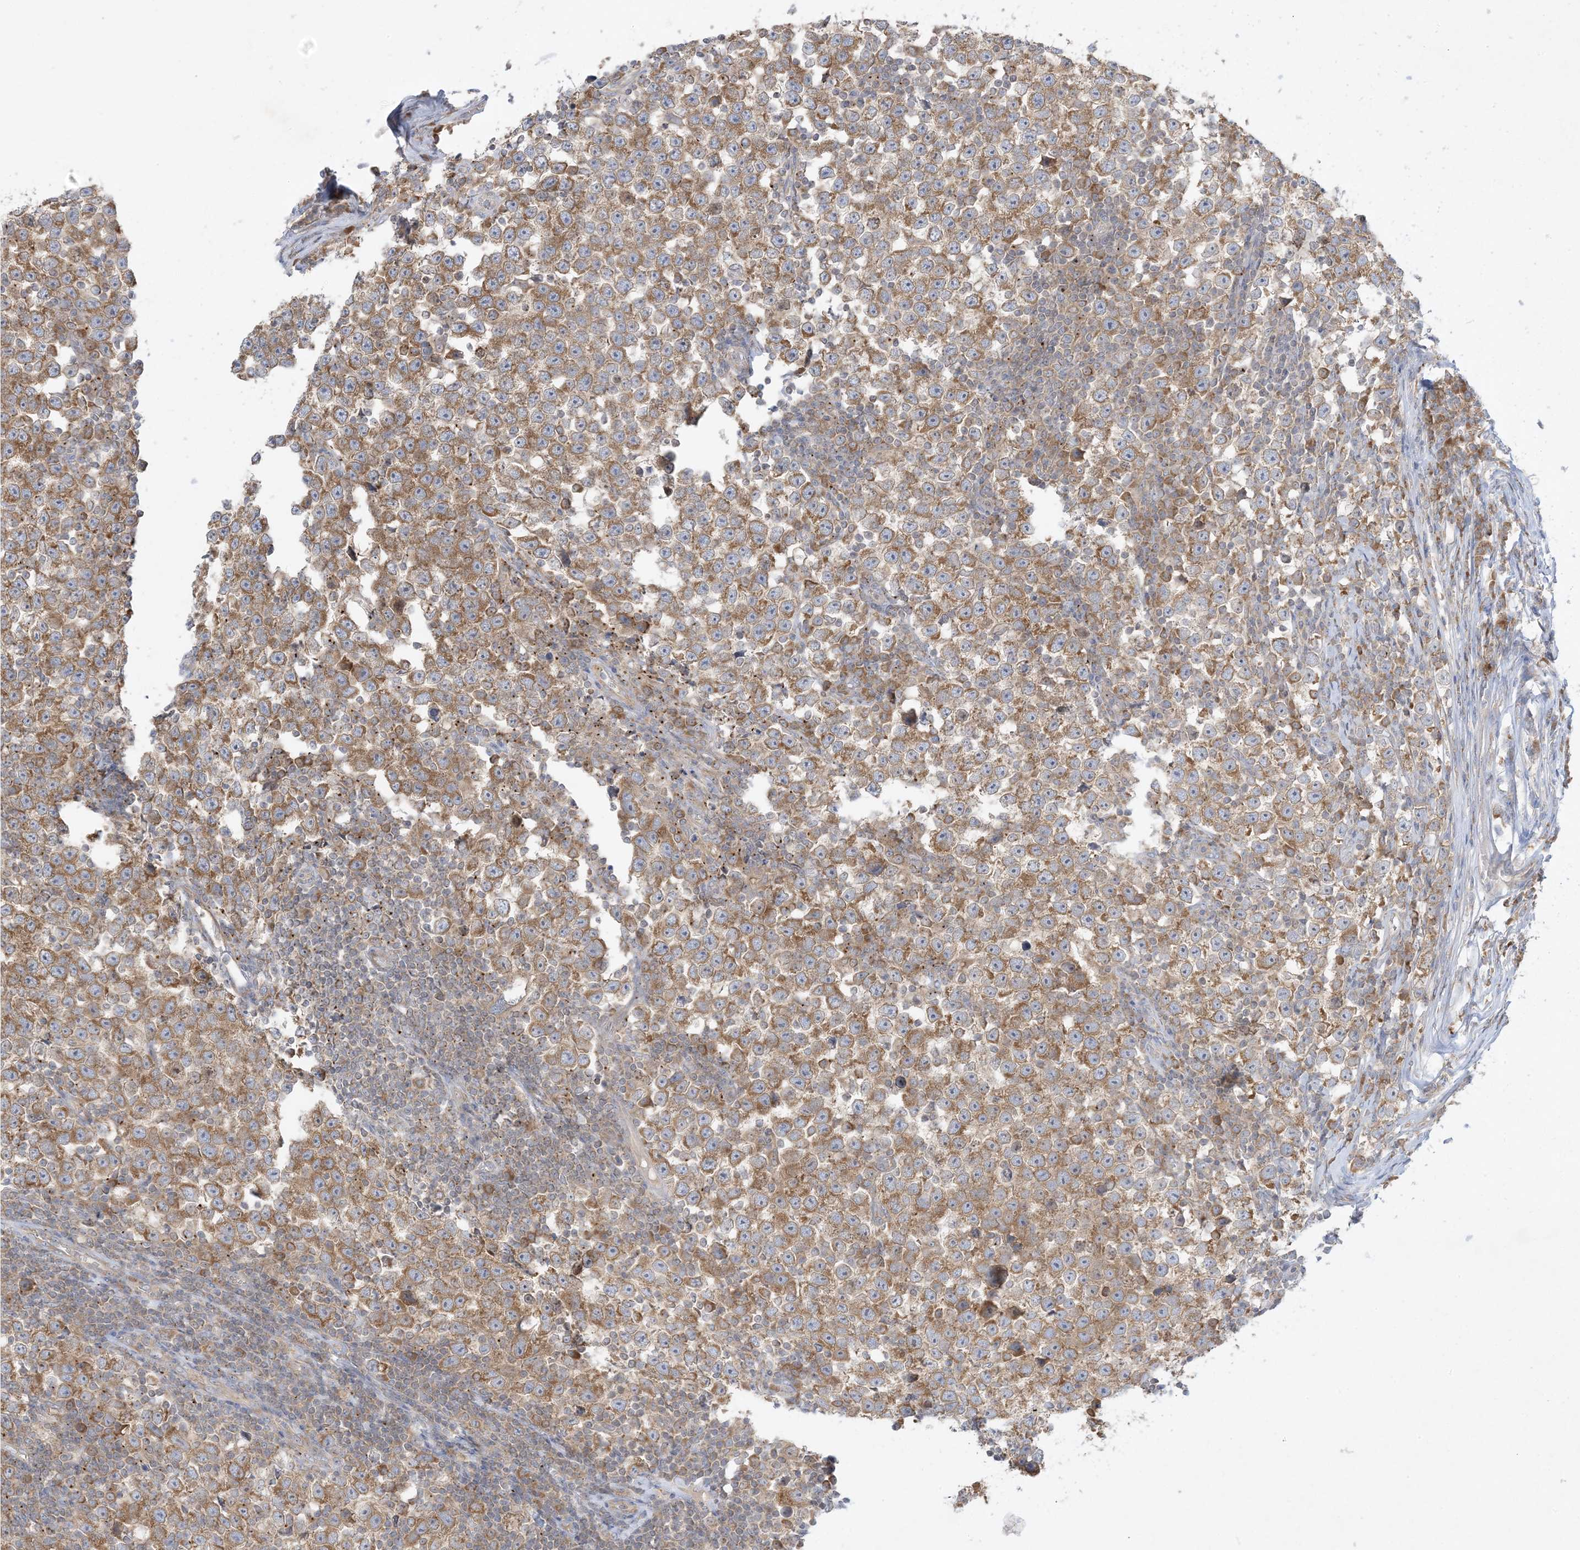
{"staining": {"intensity": "moderate", "quantity": ">75%", "location": "cytoplasmic/membranous"}, "tissue": "testis cancer", "cell_type": "Tumor cells", "image_type": "cancer", "snomed": [{"axis": "morphology", "description": "Normal tissue, NOS"}, {"axis": "morphology", "description": "Seminoma, NOS"}, {"axis": "topography", "description": "Testis"}], "caption": "The image shows immunohistochemical staining of testis cancer. There is moderate cytoplasmic/membranous staining is present in about >75% of tumor cells. The protein is shown in brown color, while the nuclei are stained blue.", "gene": "RPP40", "patient": {"sex": "male", "age": 43}}